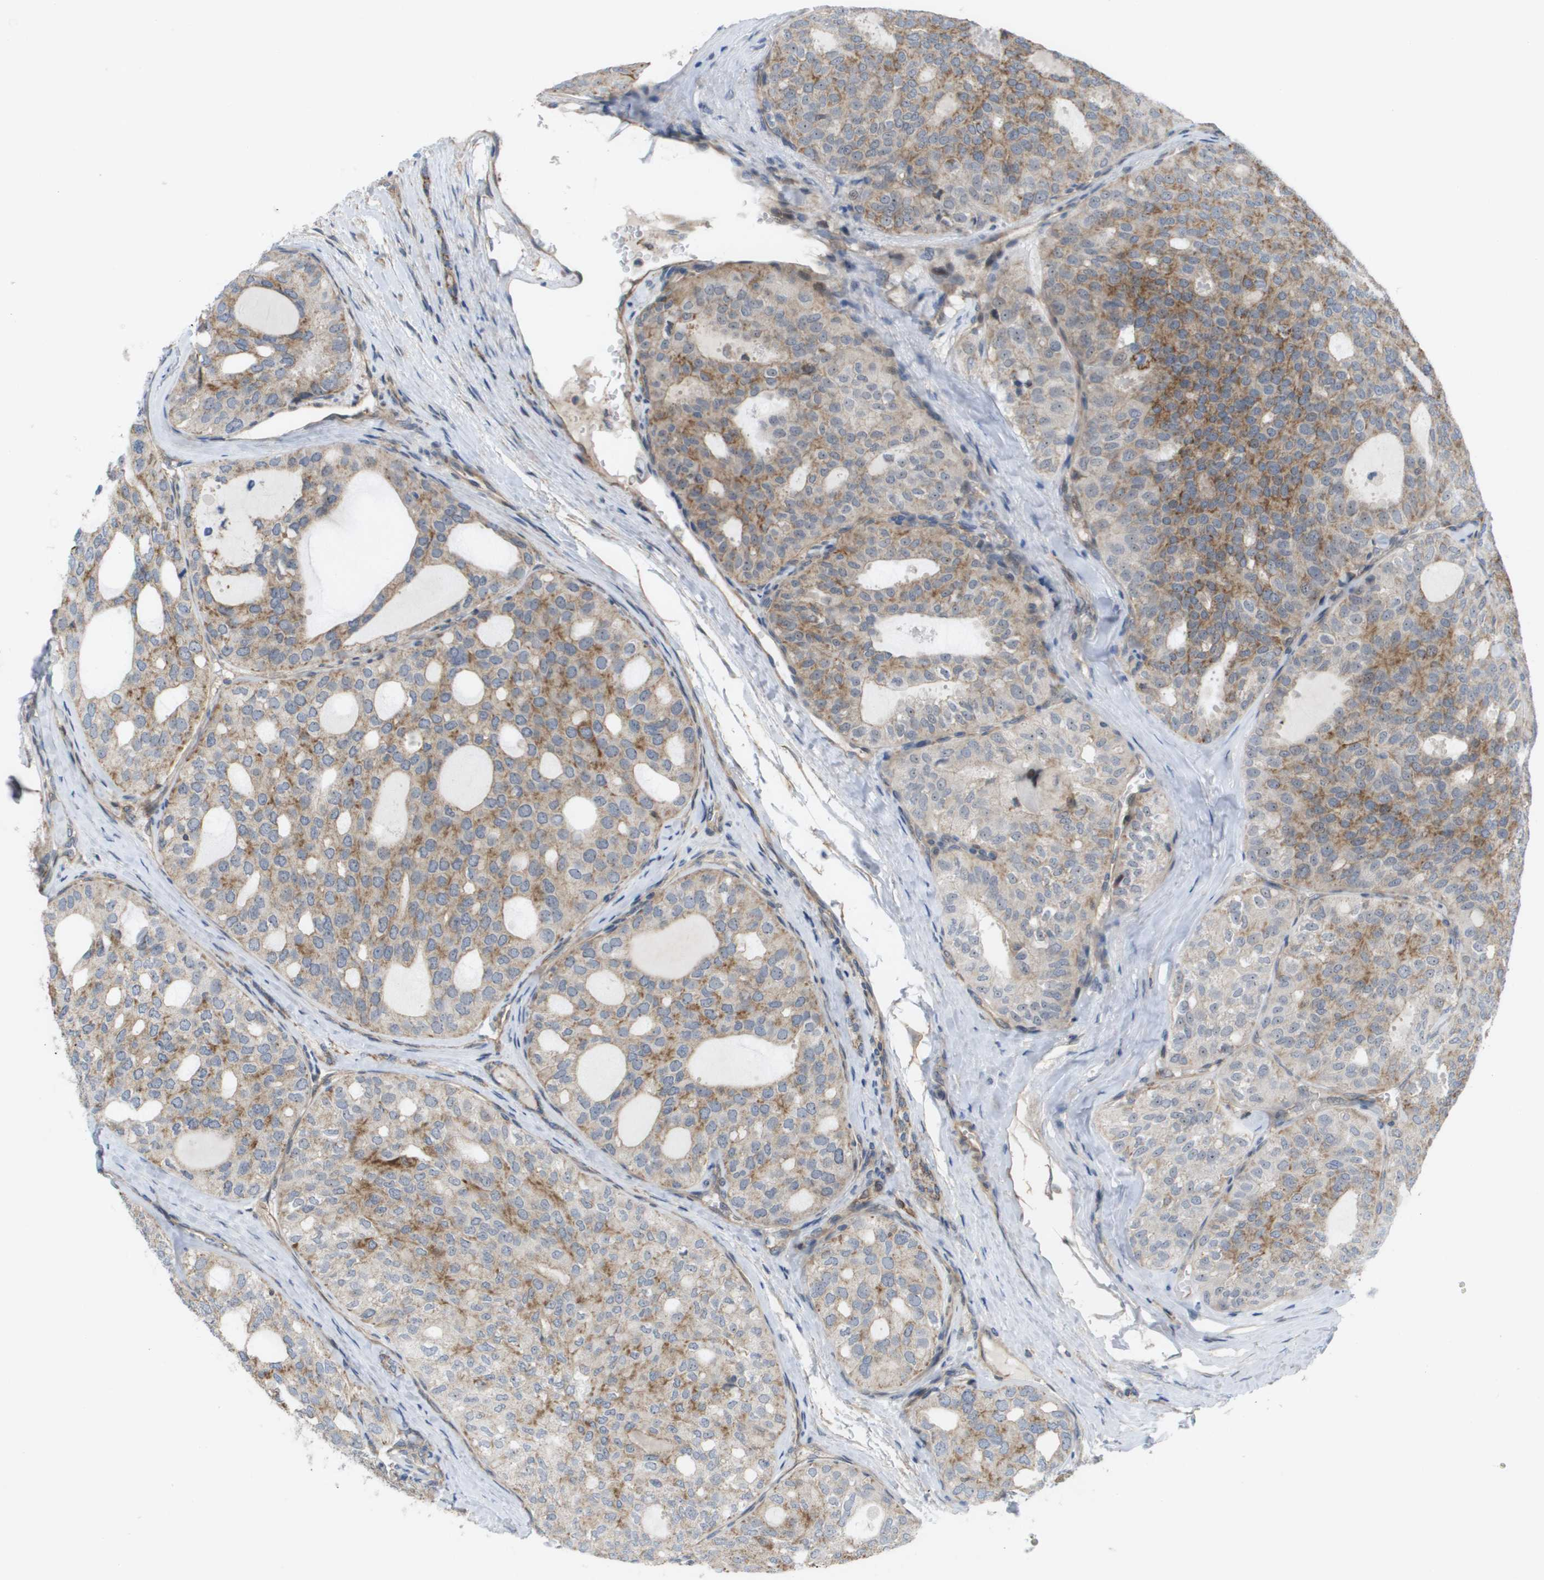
{"staining": {"intensity": "moderate", "quantity": "25%-75%", "location": "cytoplasmic/membranous"}, "tissue": "thyroid cancer", "cell_type": "Tumor cells", "image_type": "cancer", "snomed": [{"axis": "morphology", "description": "Follicular adenoma carcinoma, NOS"}, {"axis": "topography", "description": "Thyroid gland"}], "caption": "There is medium levels of moderate cytoplasmic/membranous expression in tumor cells of thyroid cancer (follicular adenoma carcinoma), as demonstrated by immunohistochemical staining (brown color).", "gene": "MTARC2", "patient": {"sex": "male", "age": 75}}